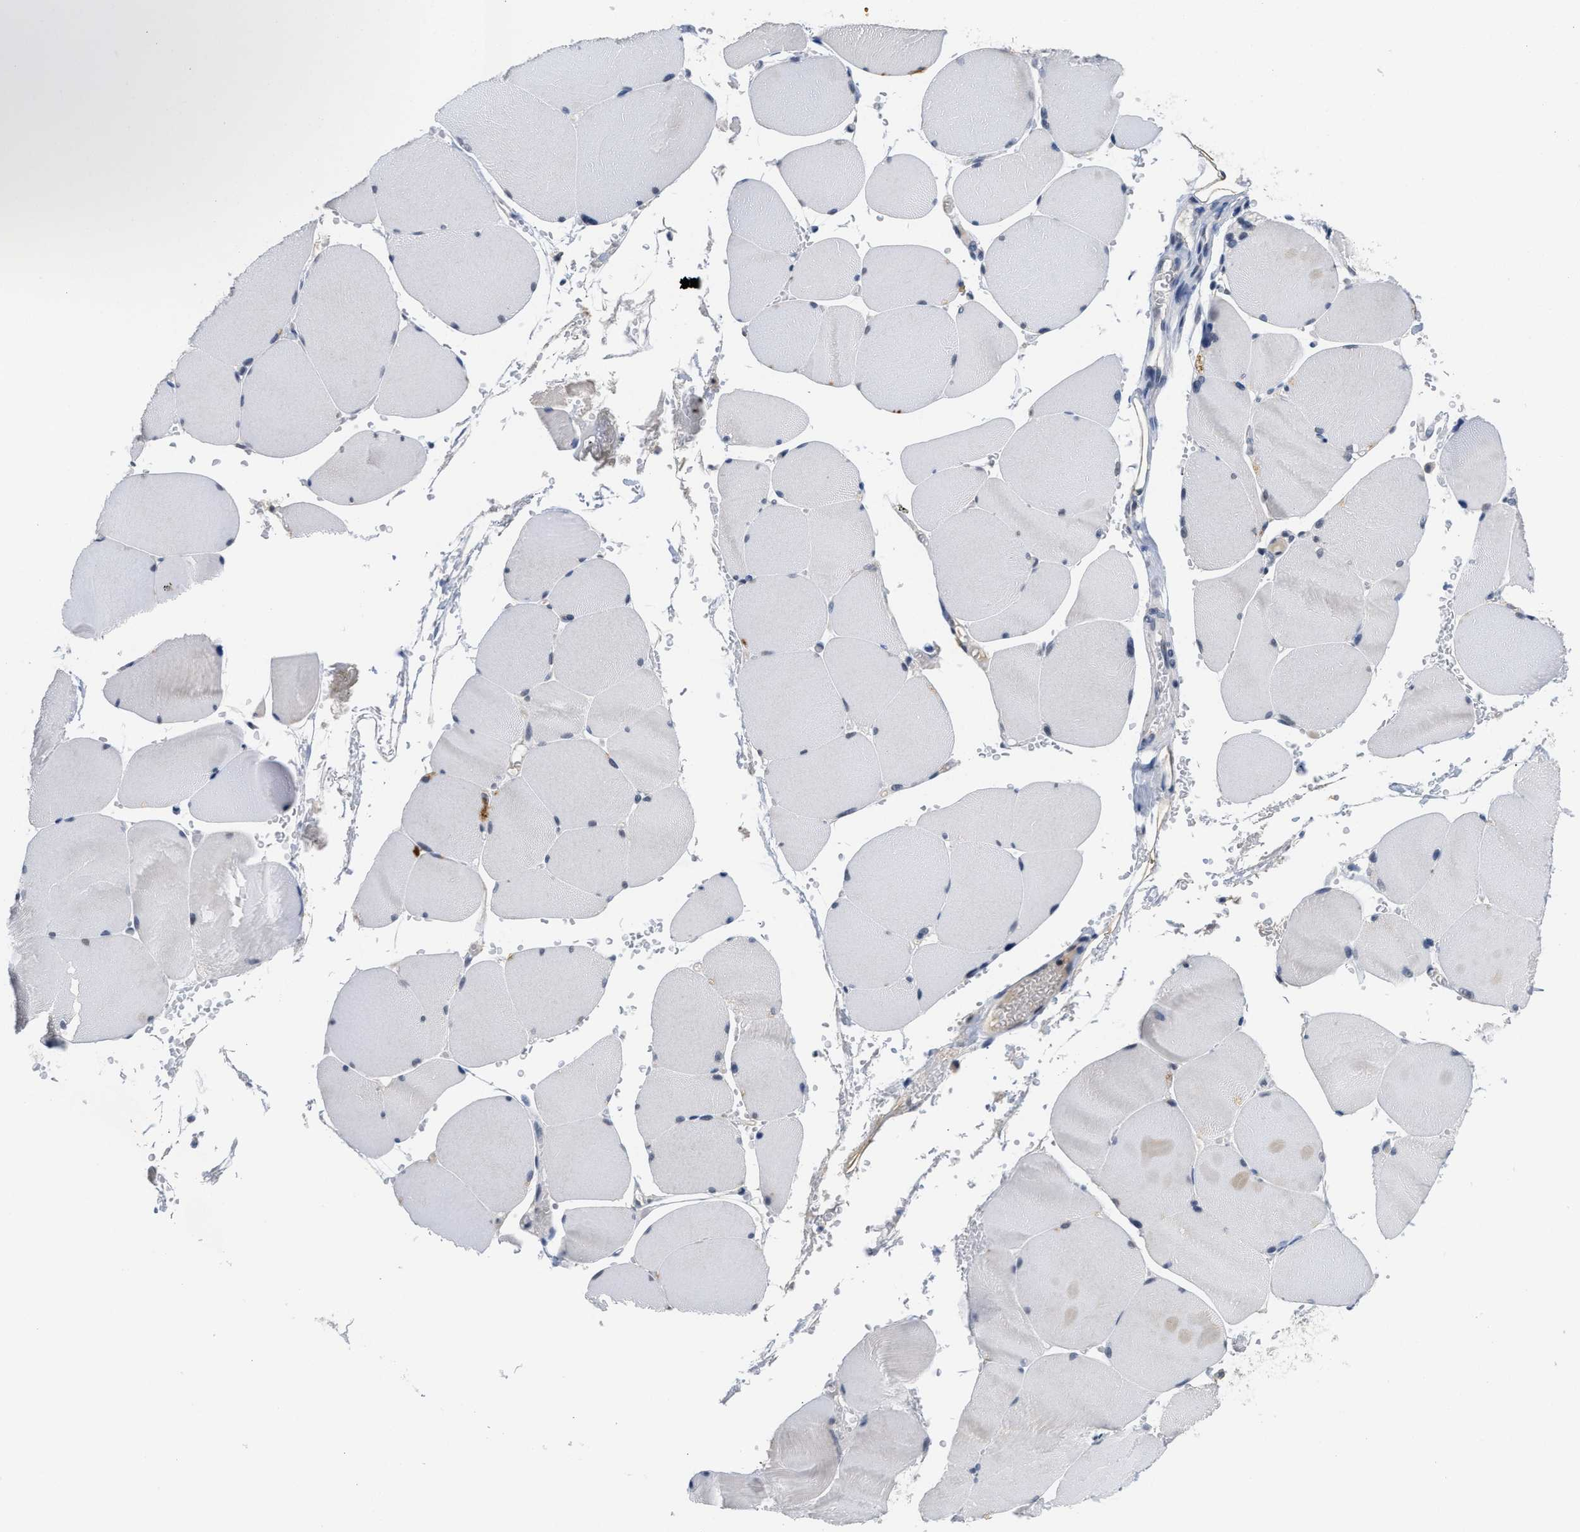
{"staining": {"intensity": "negative", "quantity": "none", "location": "none"}, "tissue": "skeletal muscle", "cell_type": "Myocytes", "image_type": "normal", "snomed": [{"axis": "morphology", "description": "Normal tissue, NOS"}, {"axis": "topography", "description": "Skin"}, {"axis": "topography", "description": "Skeletal muscle"}], "caption": "The image displays no staining of myocytes in unremarkable skeletal muscle.", "gene": "GGNBP2", "patient": {"sex": "male", "age": 83}}